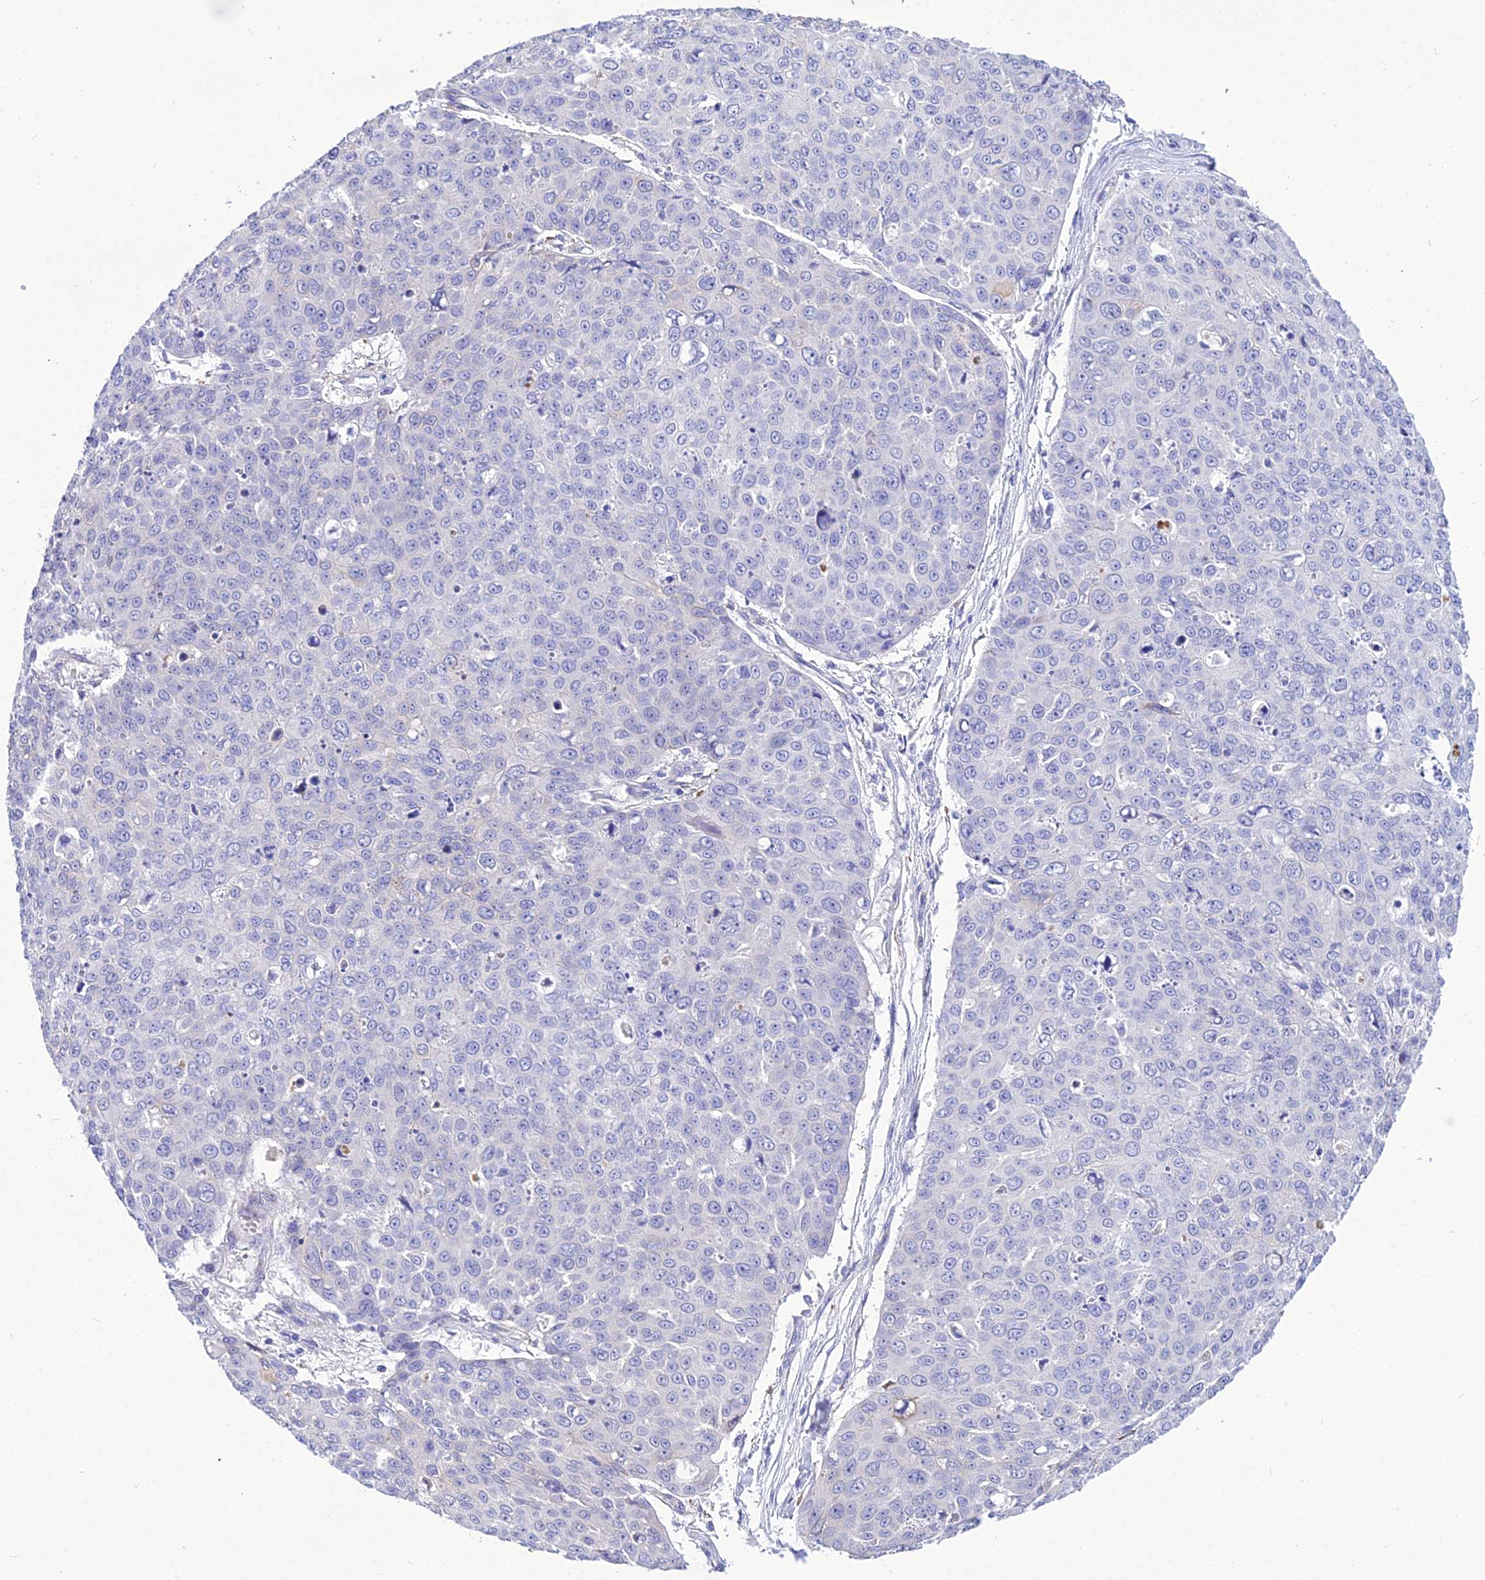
{"staining": {"intensity": "negative", "quantity": "none", "location": "none"}, "tissue": "skin cancer", "cell_type": "Tumor cells", "image_type": "cancer", "snomed": [{"axis": "morphology", "description": "Squamous cell carcinoma, NOS"}, {"axis": "topography", "description": "Skin"}], "caption": "Tumor cells show no significant protein positivity in skin cancer (squamous cell carcinoma).", "gene": "DEFB107A", "patient": {"sex": "male", "age": 71}}